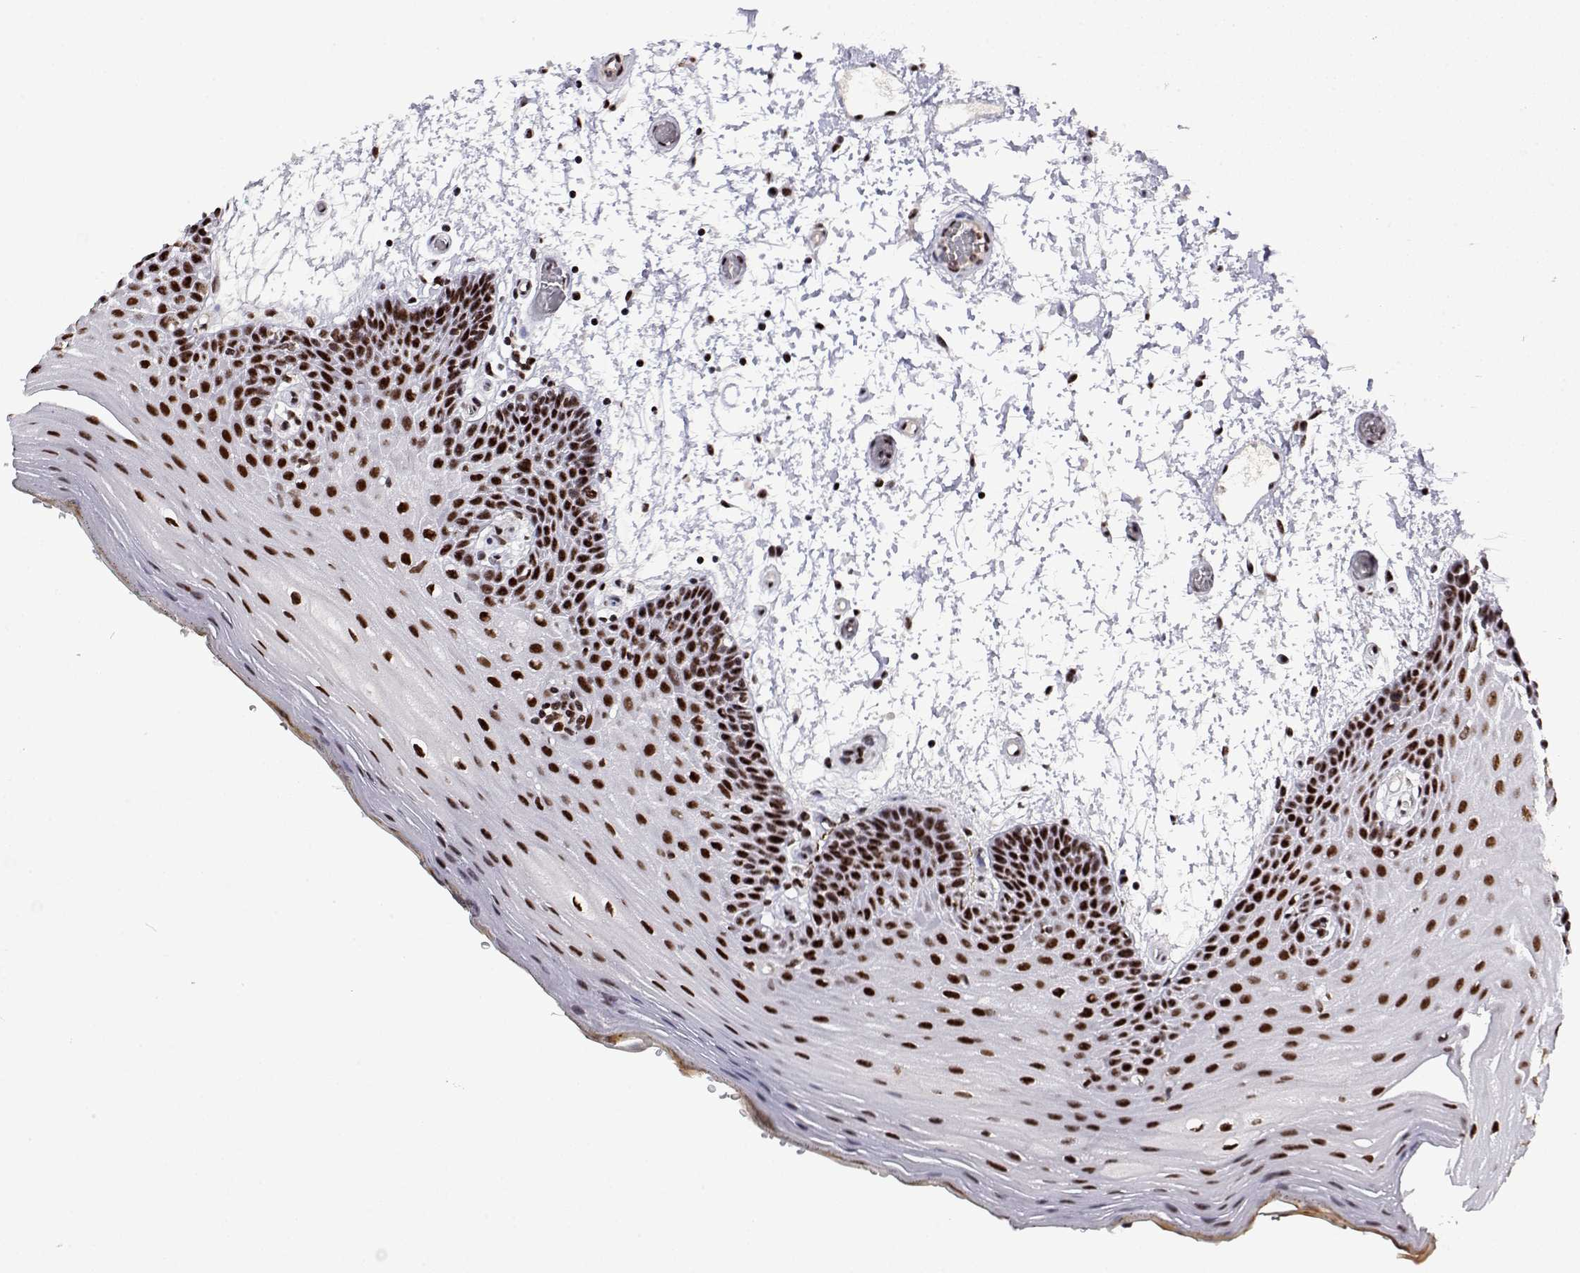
{"staining": {"intensity": "strong", "quantity": ">75%", "location": "nuclear"}, "tissue": "oral mucosa", "cell_type": "Squamous epithelial cells", "image_type": "normal", "snomed": [{"axis": "morphology", "description": "Normal tissue, NOS"}, {"axis": "morphology", "description": "Squamous cell carcinoma, NOS"}, {"axis": "topography", "description": "Oral tissue"}, {"axis": "topography", "description": "Head-Neck"}], "caption": "Oral mucosa stained with DAB IHC shows high levels of strong nuclear positivity in approximately >75% of squamous epithelial cells. (Stains: DAB (3,3'-diaminobenzidine) in brown, nuclei in blue, Microscopy: brightfield microscopy at high magnification).", "gene": "POLDIP3", "patient": {"sex": "male", "age": 52}}